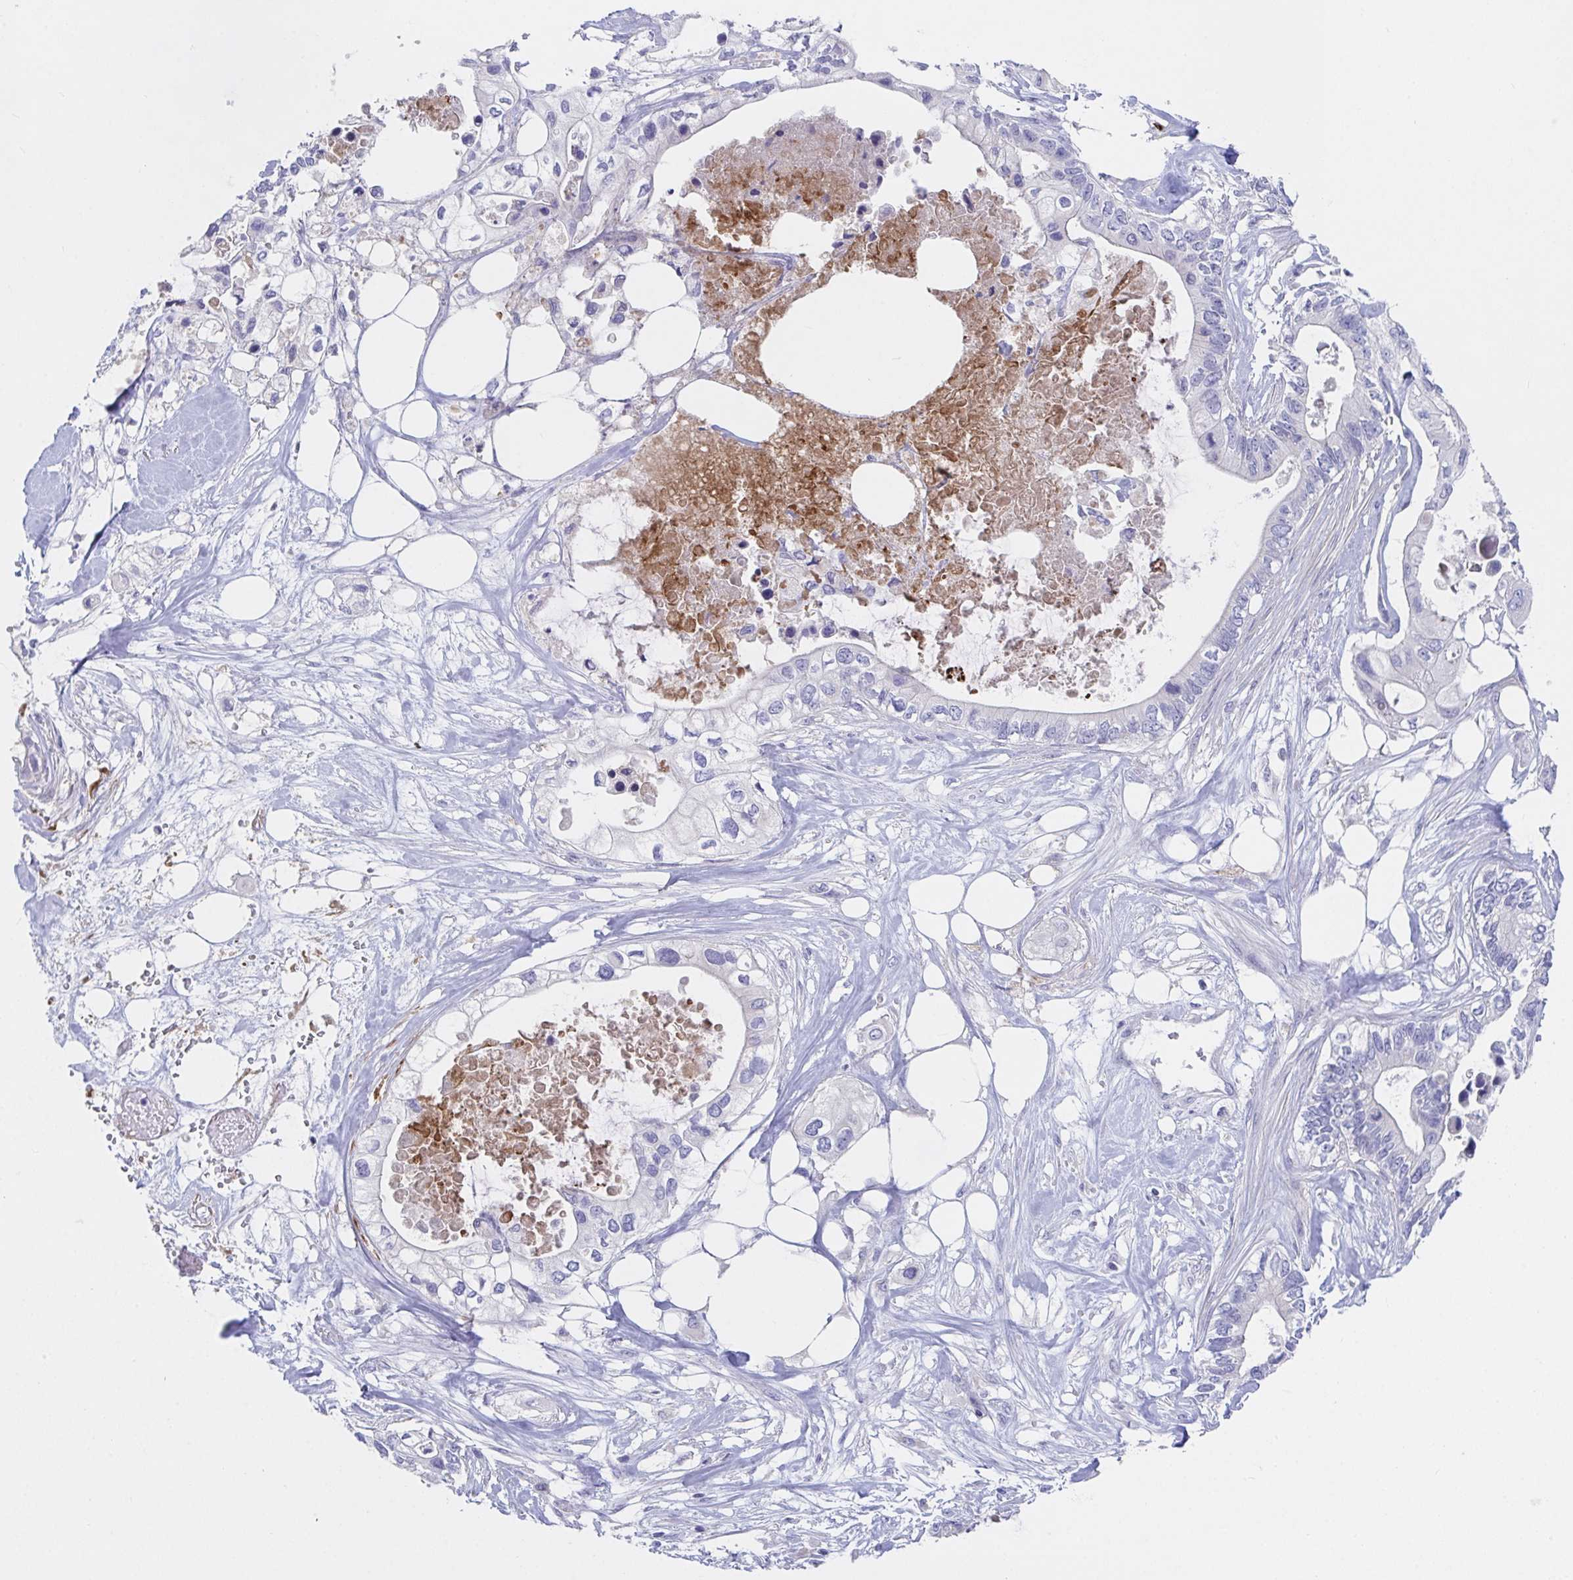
{"staining": {"intensity": "negative", "quantity": "none", "location": "none"}, "tissue": "pancreatic cancer", "cell_type": "Tumor cells", "image_type": "cancer", "snomed": [{"axis": "morphology", "description": "Adenocarcinoma, NOS"}, {"axis": "topography", "description": "Pancreas"}], "caption": "A photomicrograph of pancreatic adenocarcinoma stained for a protein shows no brown staining in tumor cells.", "gene": "ZNF561", "patient": {"sex": "female", "age": 63}}